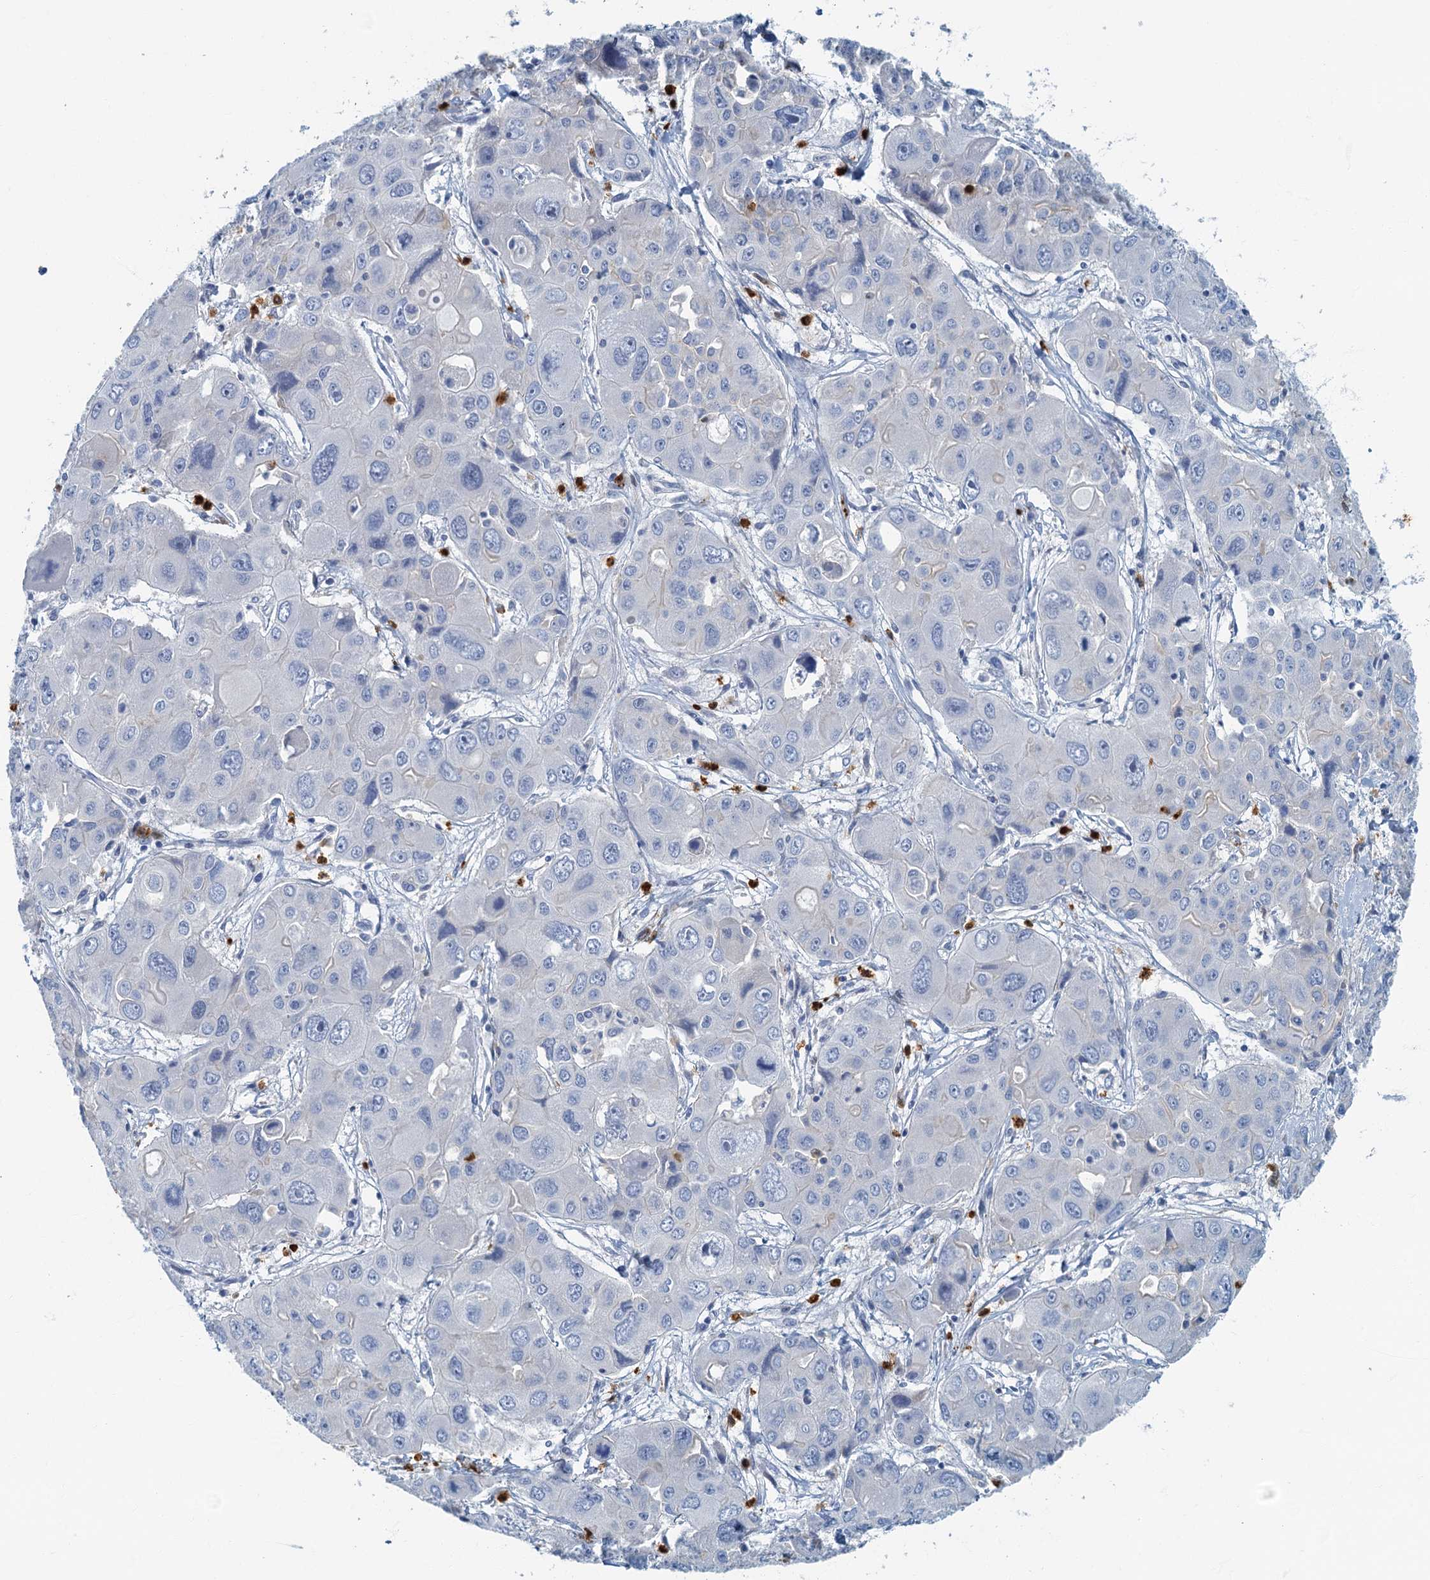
{"staining": {"intensity": "negative", "quantity": "none", "location": "none"}, "tissue": "liver cancer", "cell_type": "Tumor cells", "image_type": "cancer", "snomed": [{"axis": "morphology", "description": "Cholangiocarcinoma"}, {"axis": "topography", "description": "Liver"}], "caption": "Micrograph shows no protein expression in tumor cells of cholangiocarcinoma (liver) tissue.", "gene": "ANKDD1A", "patient": {"sex": "male", "age": 67}}